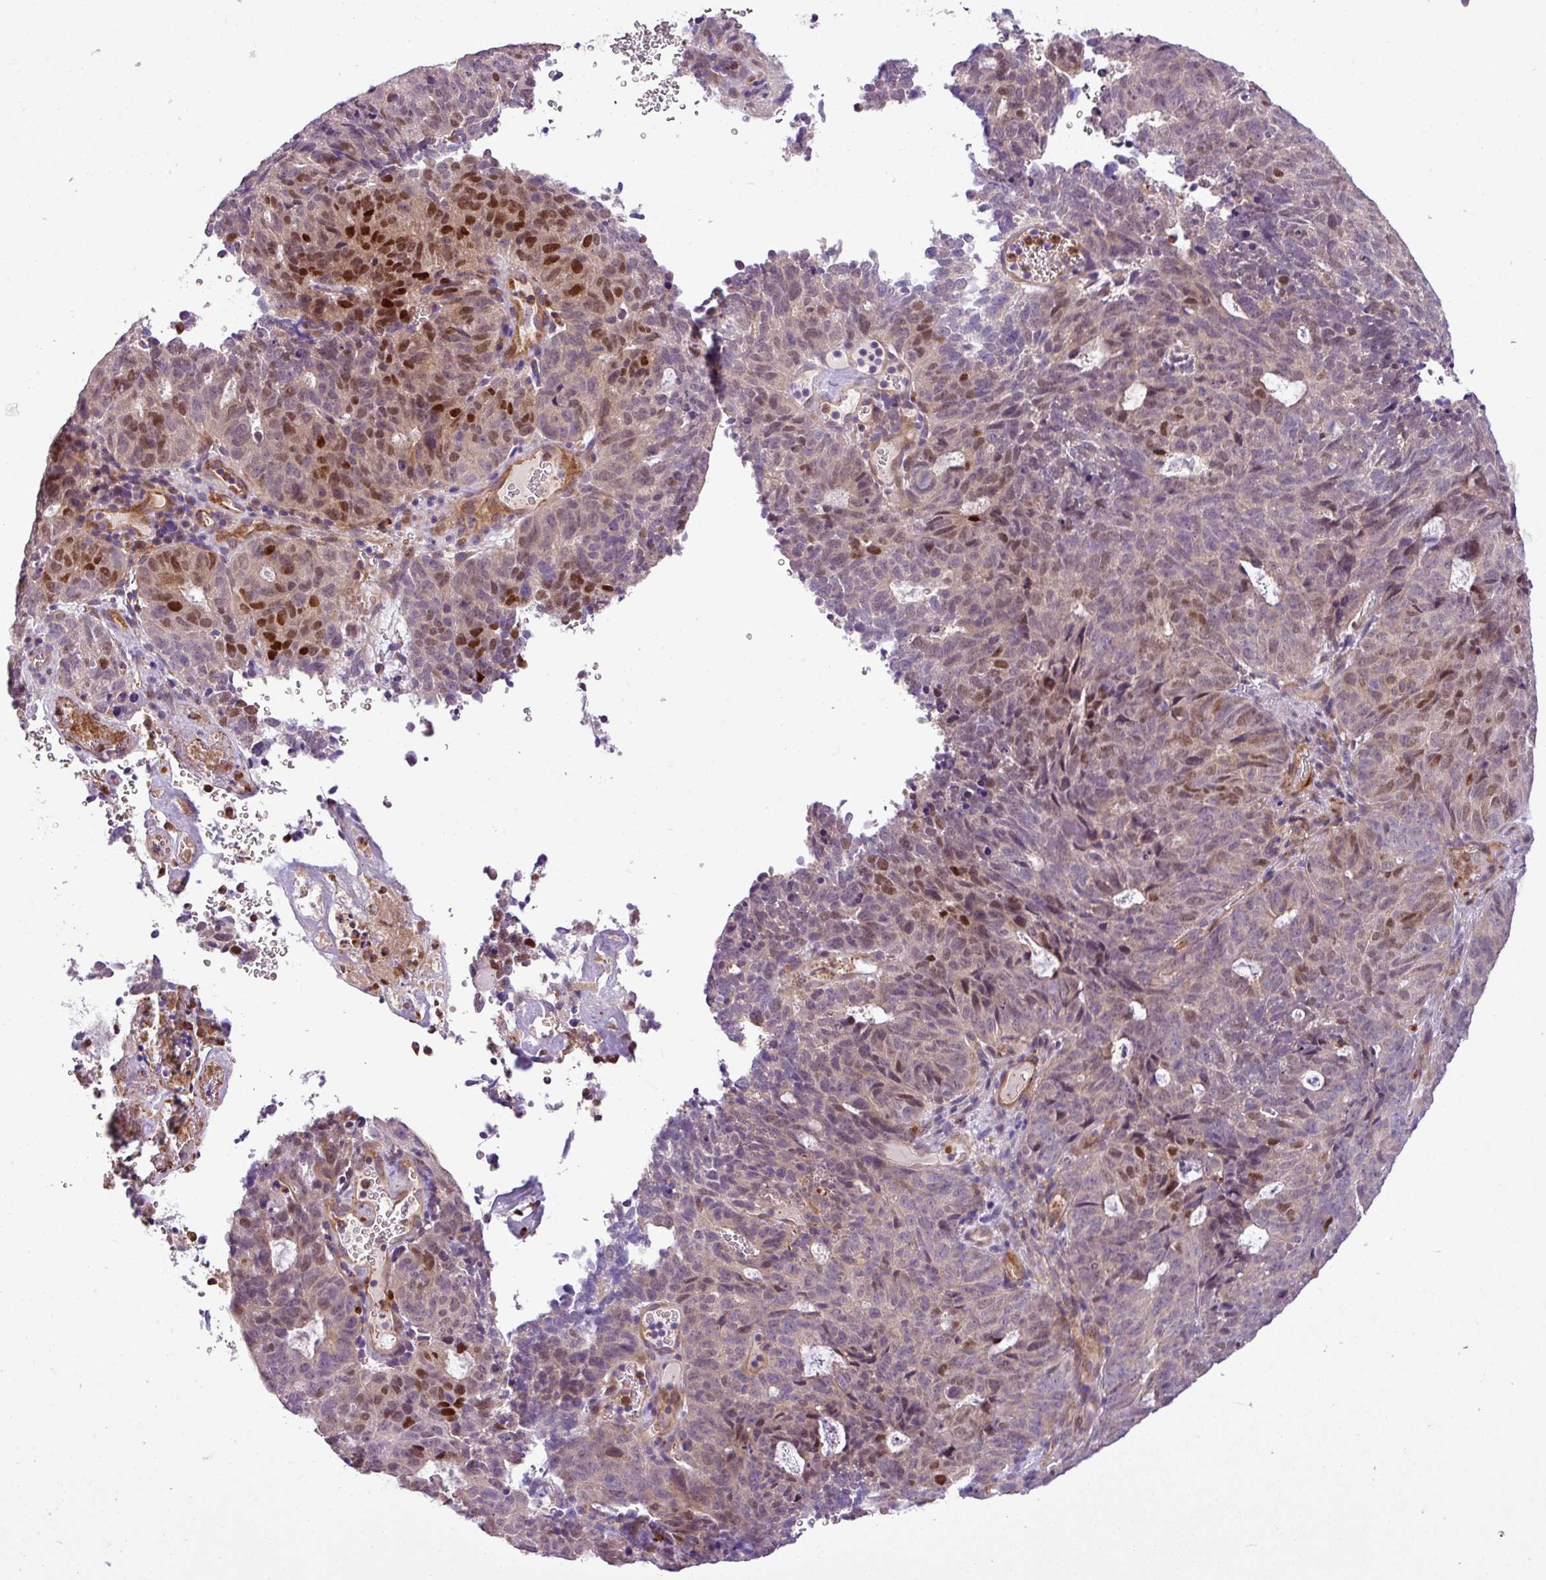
{"staining": {"intensity": "moderate", "quantity": "25%-75%", "location": "nuclear"}, "tissue": "cervical cancer", "cell_type": "Tumor cells", "image_type": "cancer", "snomed": [{"axis": "morphology", "description": "Adenocarcinoma, NOS"}, {"axis": "topography", "description": "Cervix"}], "caption": "Human cervical adenocarcinoma stained for a protein (brown) demonstrates moderate nuclear positive expression in approximately 25%-75% of tumor cells.", "gene": "NBEAL2", "patient": {"sex": "female", "age": 38}}